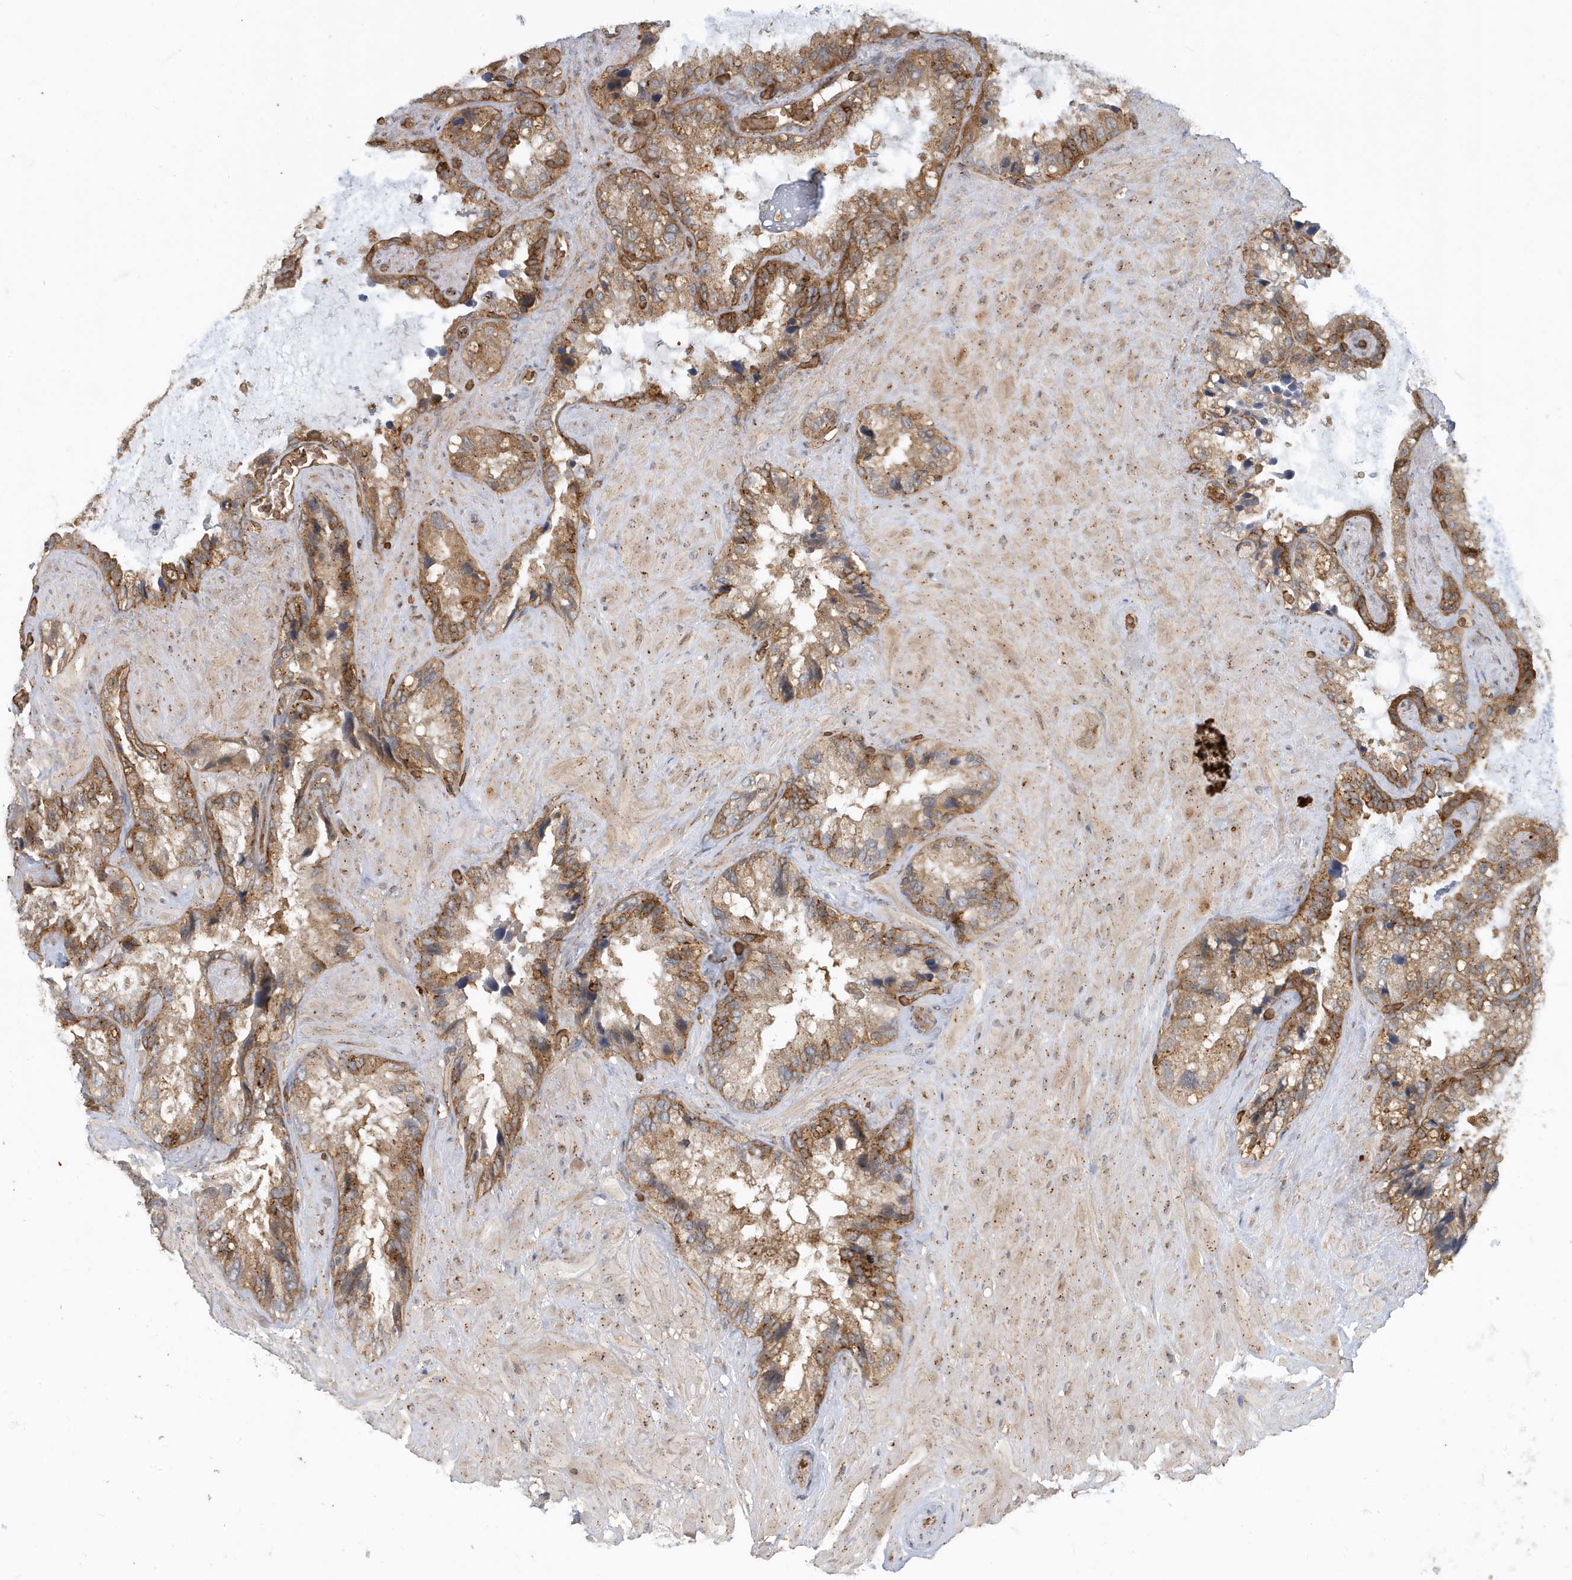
{"staining": {"intensity": "moderate", "quantity": ">75%", "location": "cytoplasmic/membranous"}, "tissue": "seminal vesicle", "cell_type": "Glandular cells", "image_type": "normal", "snomed": [{"axis": "morphology", "description": "Normal tissue, NOS"}, {"axis": "topography", "description": "Prostate"}, {"axis": "topography", "description": "Seminal veicle"}], "caption": "Seminal vesicle stained with immunohistochemistry reveals moderate cytoplasmic/membranous staining in about >75% of glandular cells.", "gene": "FYCO1", "patient": {"sex": "male", "age": 68}}